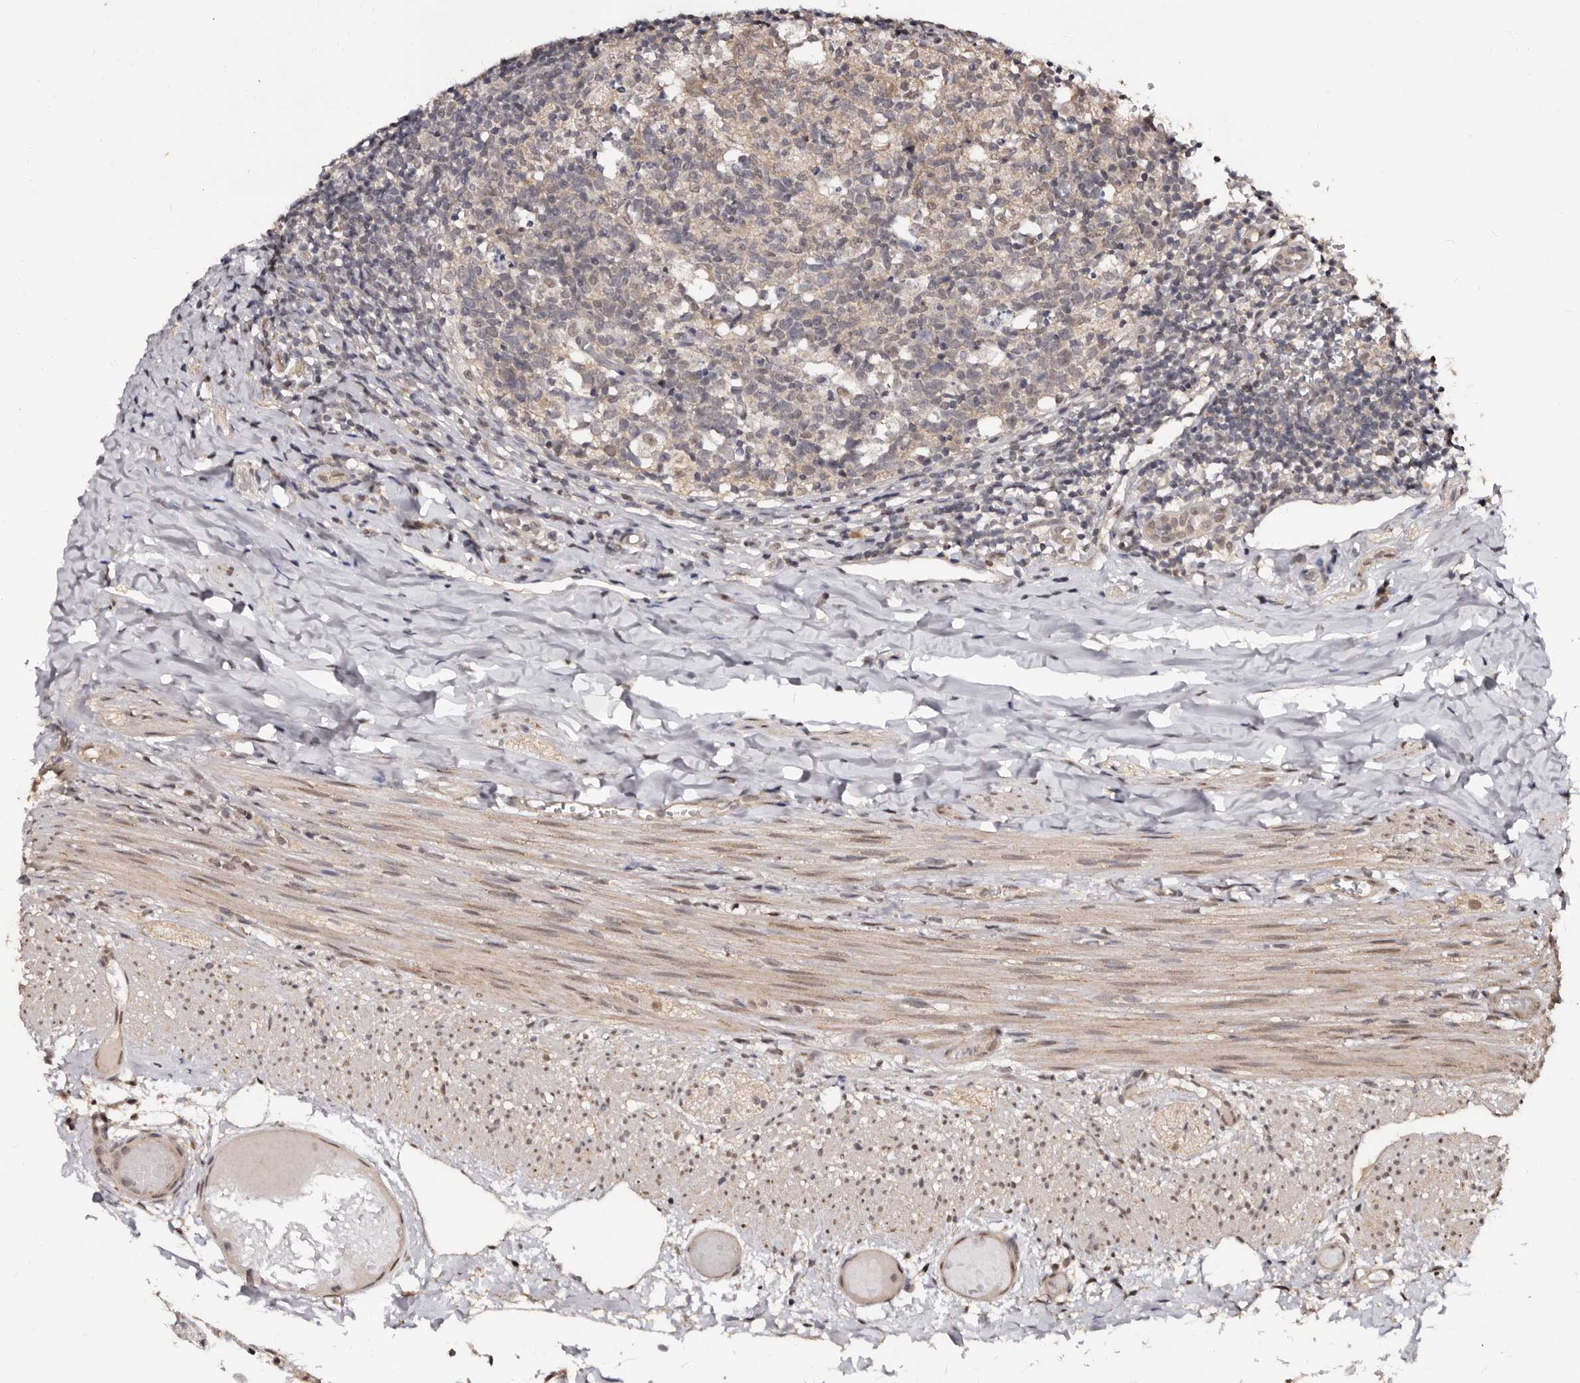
{"staining": {"intensity": "strong", "quantity": "25%-75%", "location": "cytoplasmic/membranous"}, "tissue": "appendix", "cell_type": "Glandular cells", "image_type": "normal", "snomed": [{"axis": "morphology", "description": "Normal tissue, NOS"}, {"axis": "topography", "description": "Appendix"}], "caption": "This image reveals immunohistochemistry (IHC) staining of unremarkable human appendix, with high strong cytoplasmic/membranous staining in approximately 25%-75% of glandular cells.", "gene": "TBC1D22B", "patient": {"sex": "male", "age": 8}}